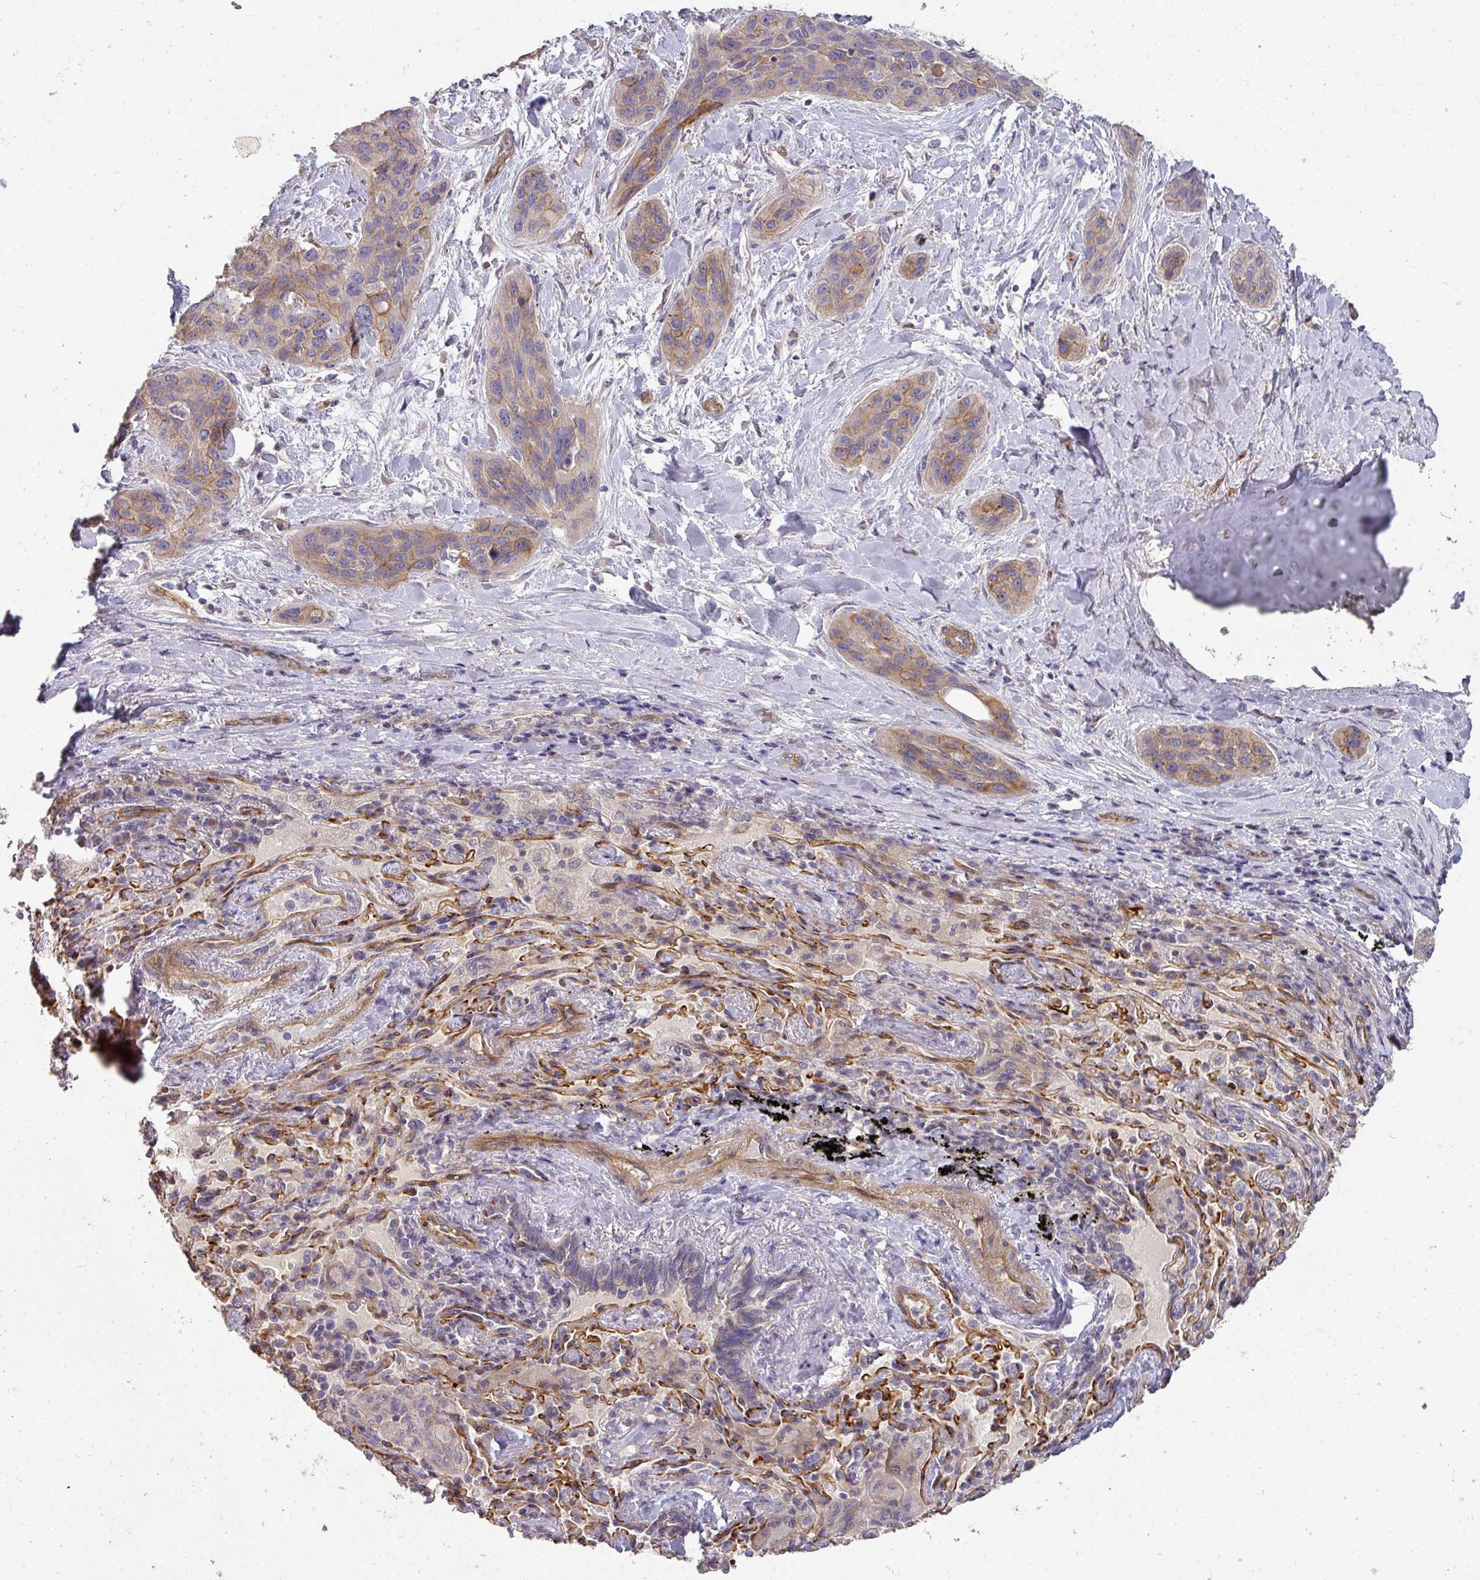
{"staining": {"intensity": "moderate", "quantity": "<25%", "location": "cytoplasmic/membranous"}, "tissue": "lung cancer", "cell_type": "Tumor cells", "image_type": "cancer", "snomed": [{"axis": "morphology", "description": "Squamous cell carcinoma, NOS"}, {"axis": "topography", "description": "Lung"}], "caption": "Lung cancer stained with IHC demonstrates moderate cytoplasmic/membranous expression in approximately <25% of tumor cells. (DAB (3,3'-diaminobenzidine) IHC, brown staining for protein, blue staining for nuclei).", "gene": "PCDH1", "patient": {"sex": "female", "age": 70}}